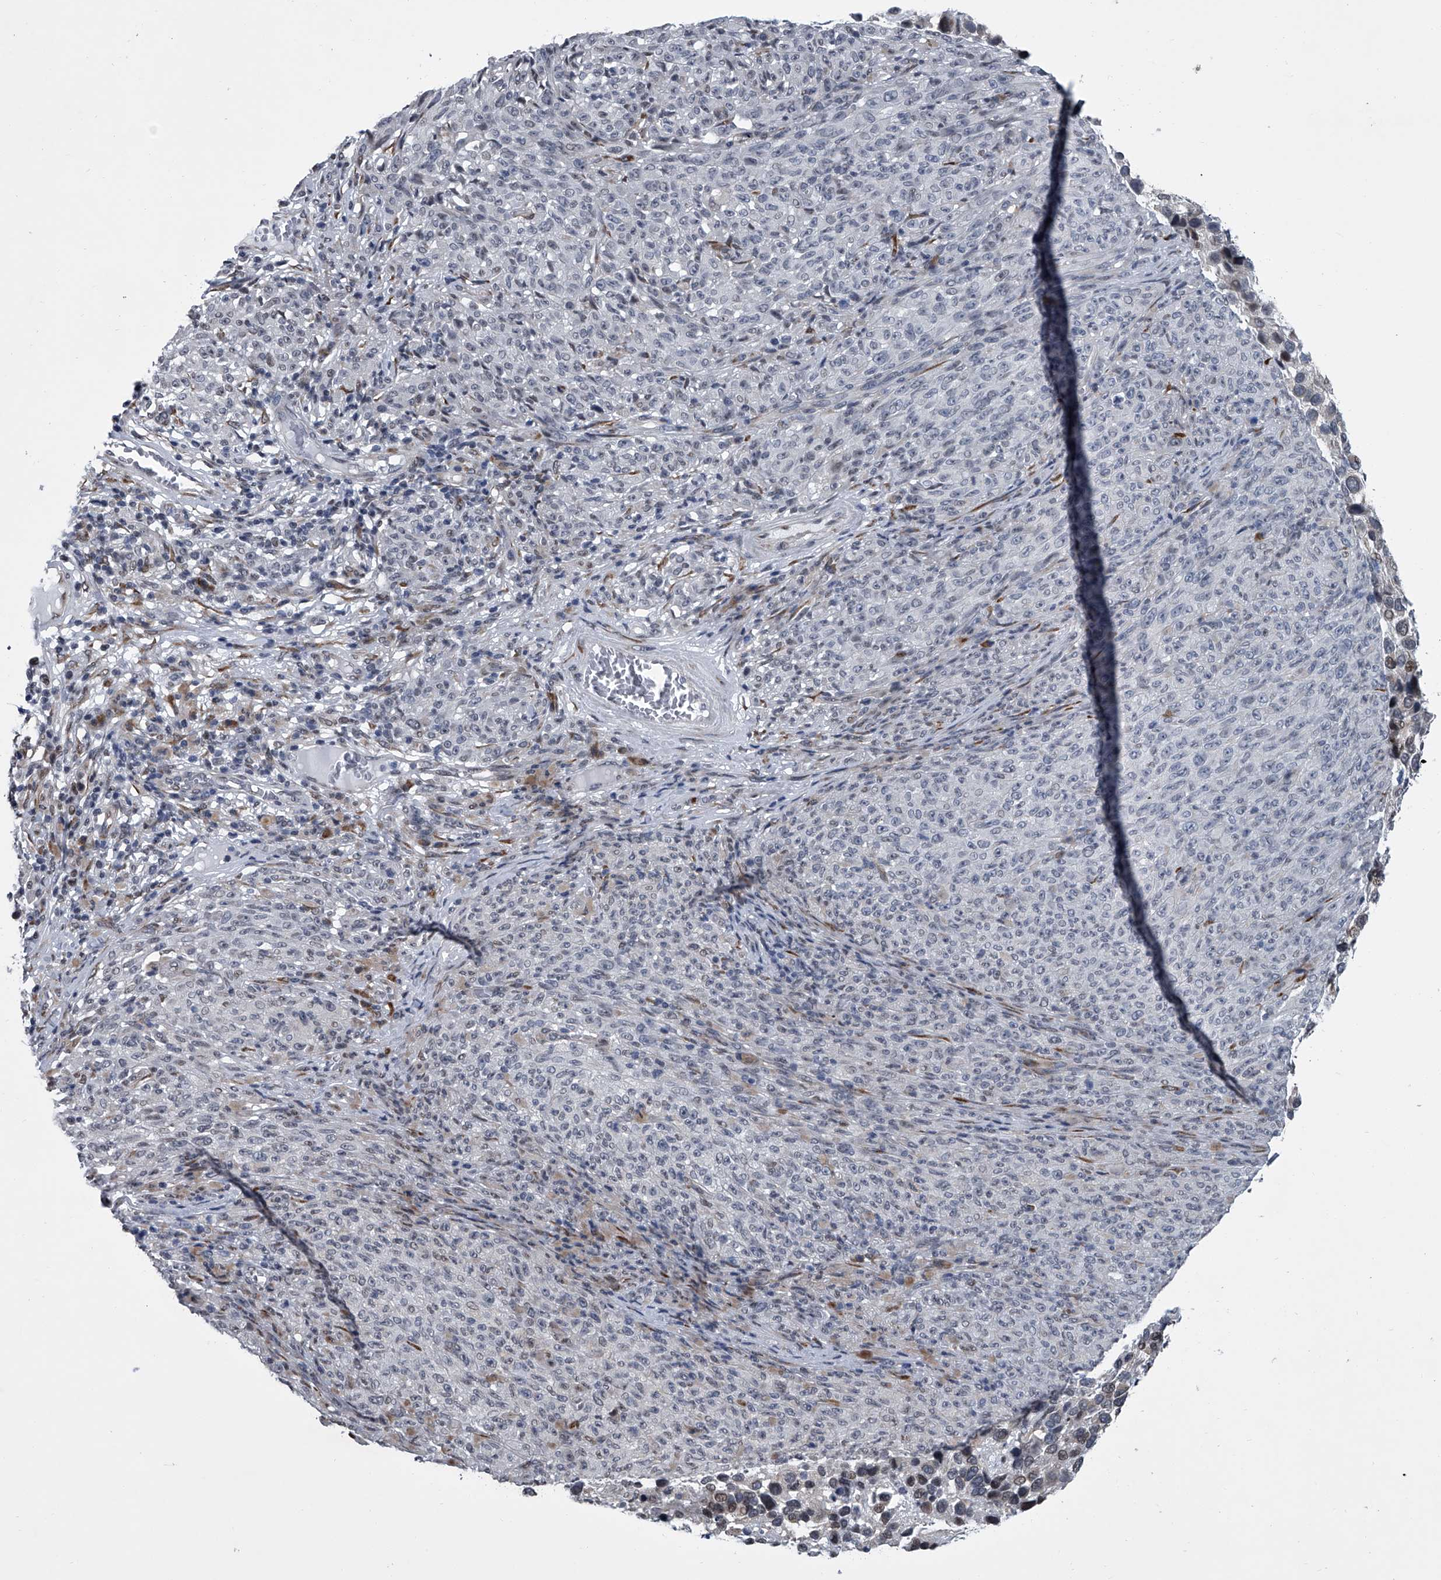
{"staining": {"intensity": "negative", "quantity": "none", "location": "none"}, "tissue": "melanoma", "cell_type": "Tumor cells", "image_type": "cancer", "snomed": [{"axis": "morphology", "description": "Malignant melanoma, NOS"}, {"axis": "topography", "description": "Skin"}], "caption": "The photomicrograph shows no staining of tumor cells in melanoma.", "gene": "PPP2R5D", "patient": {"sex": "female", "age": 82}}